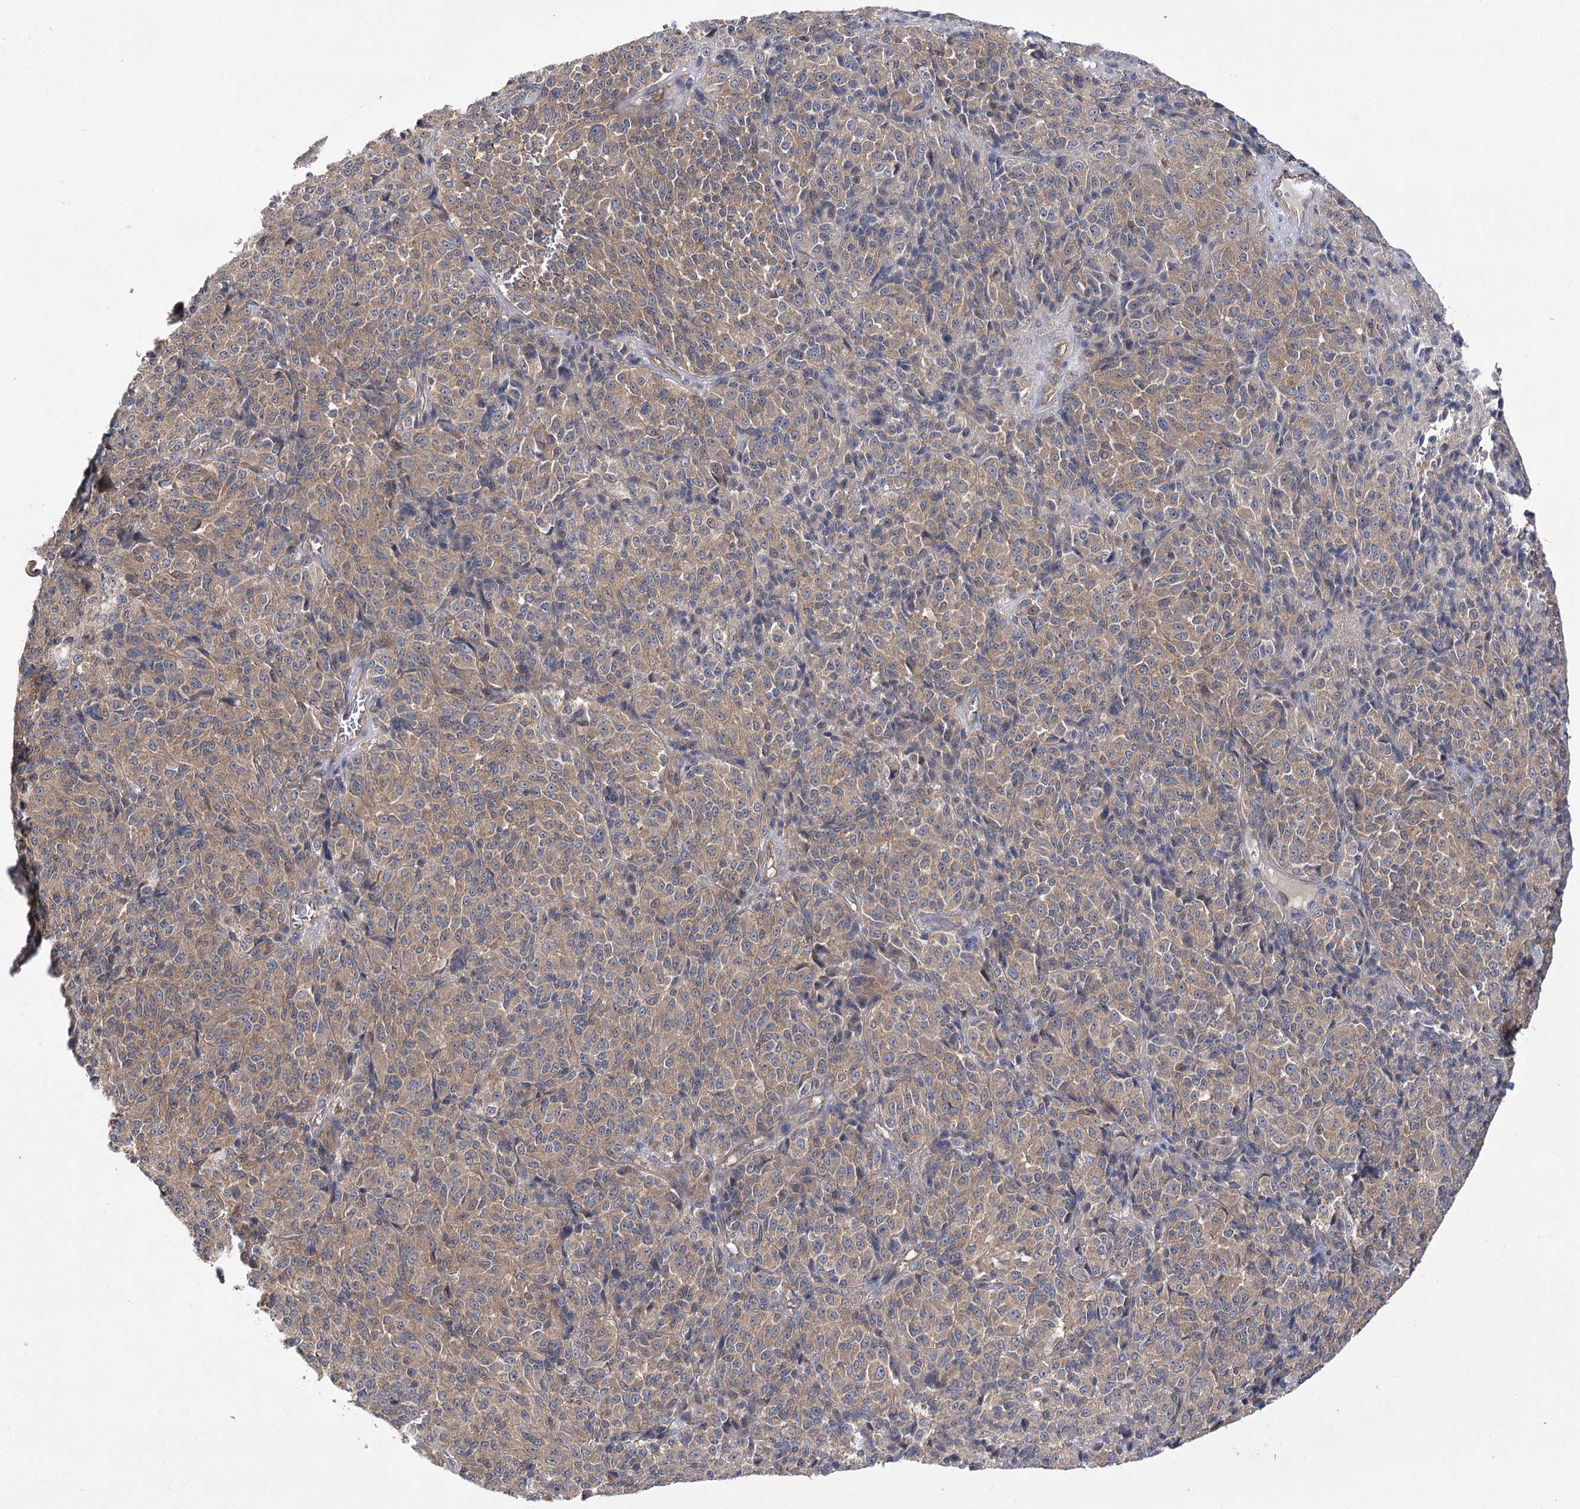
{"staining": {"intensity": "moderate", "quantity": ">75%", "location": "cytoplasmic/membranous"}, "tissue": "melanoma", "cell_type": "Tumor cells", "image_type": "cancer", "snomed": [{"axis": "morphology", "description": "Malignant melanoma, Metastatic site"}, {"axis": "topography", "description": "Brain"}], "caption": "The immunohistochemical stain labels moderate cytoplasmic/membranous positivity in tumor cells of melanoma tissue.", "gene": "BCR", "patient": {"sex": "female", "age": 56}}